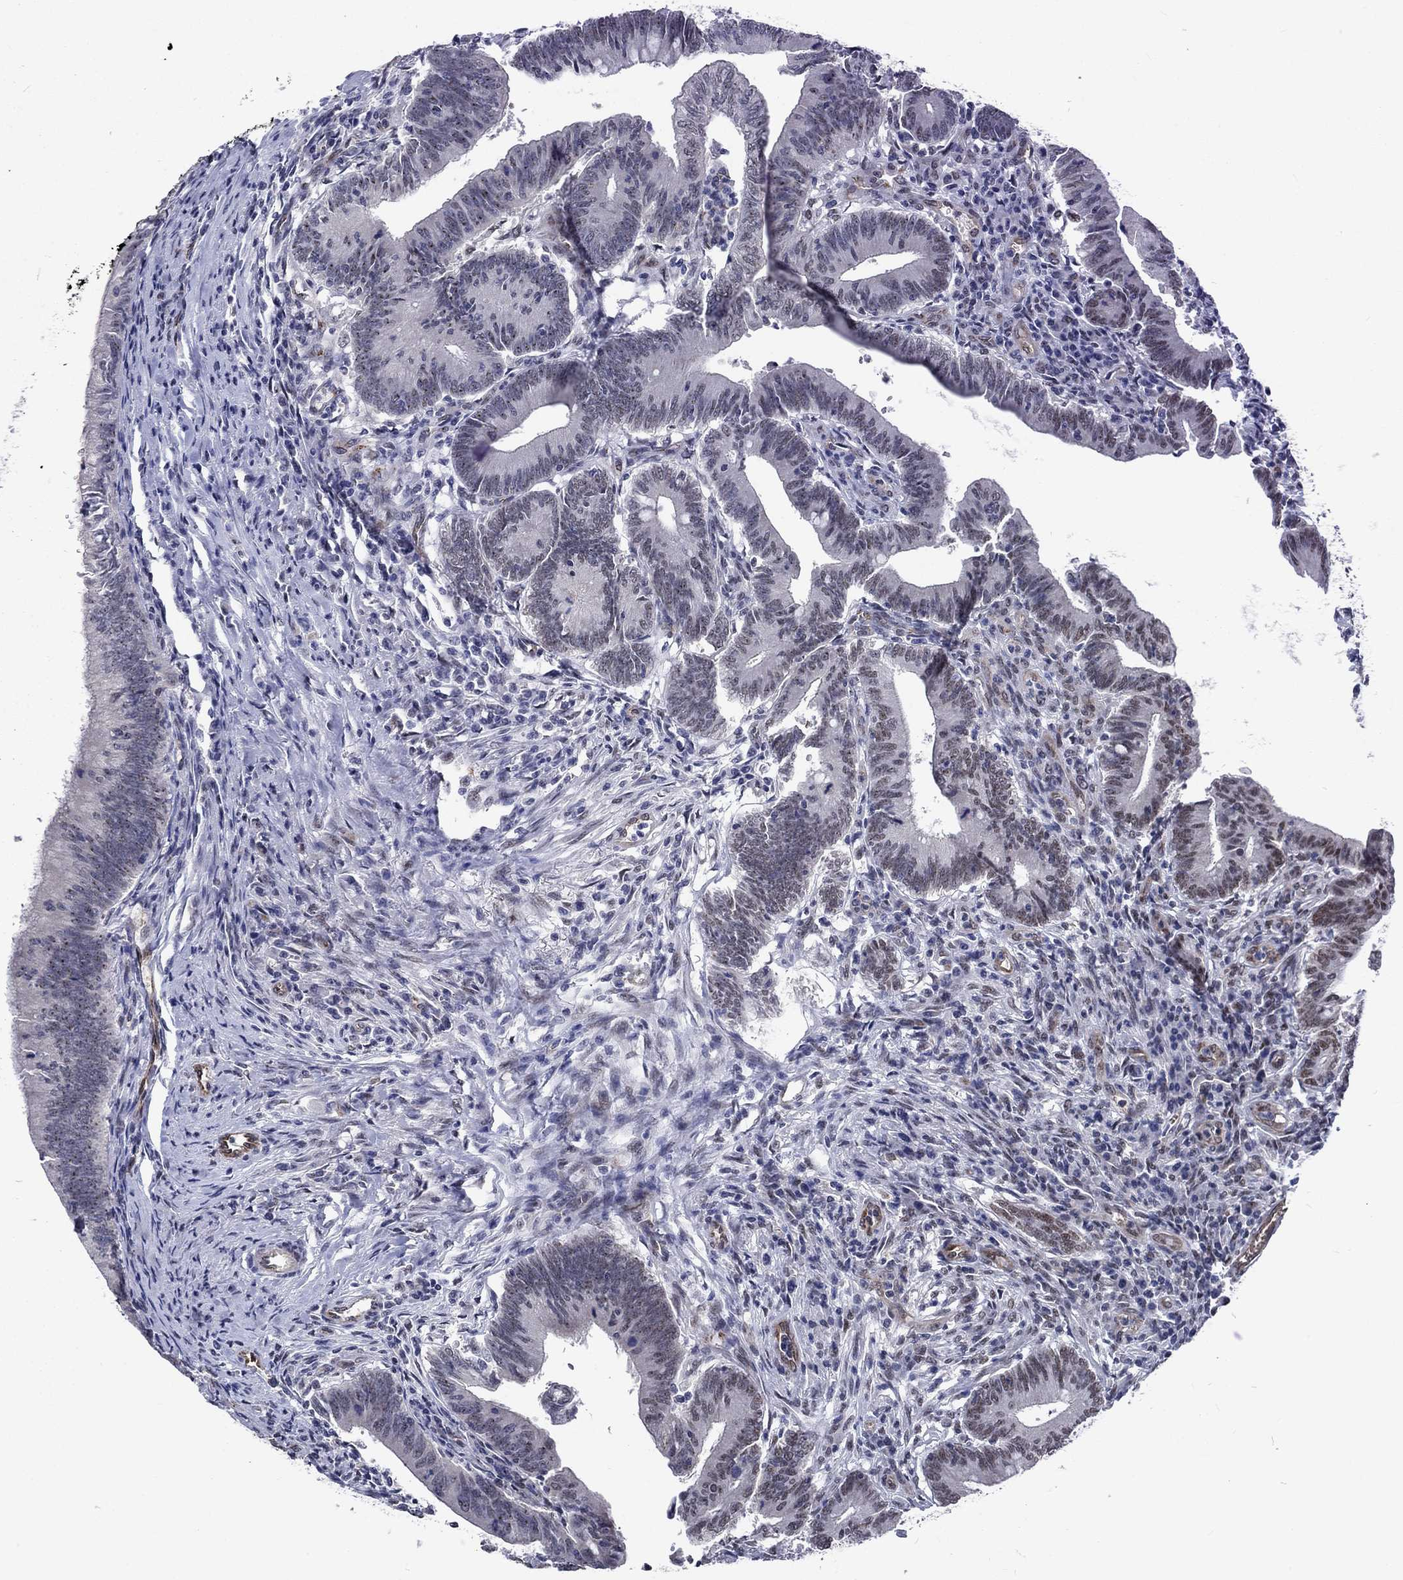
{"staining": {"intensity": "weak", "quantity": "<25%", "location": "nuclear"}, "tissue": "colorectal cancer", "cell_type": "Tumor cells", "image_type": "cancer", "snomed": [{"axis": "morphology", "description": "Adenocarcinoma, NOS"}, {"axis": "topography", "description": "Colon"}], "caption": "An image of human colorectal cancer (adenocarcinoma) is negative for staining in tumor cells.", "gene": "ZBED1", "patient": {"sex": "female", "age": 70}}